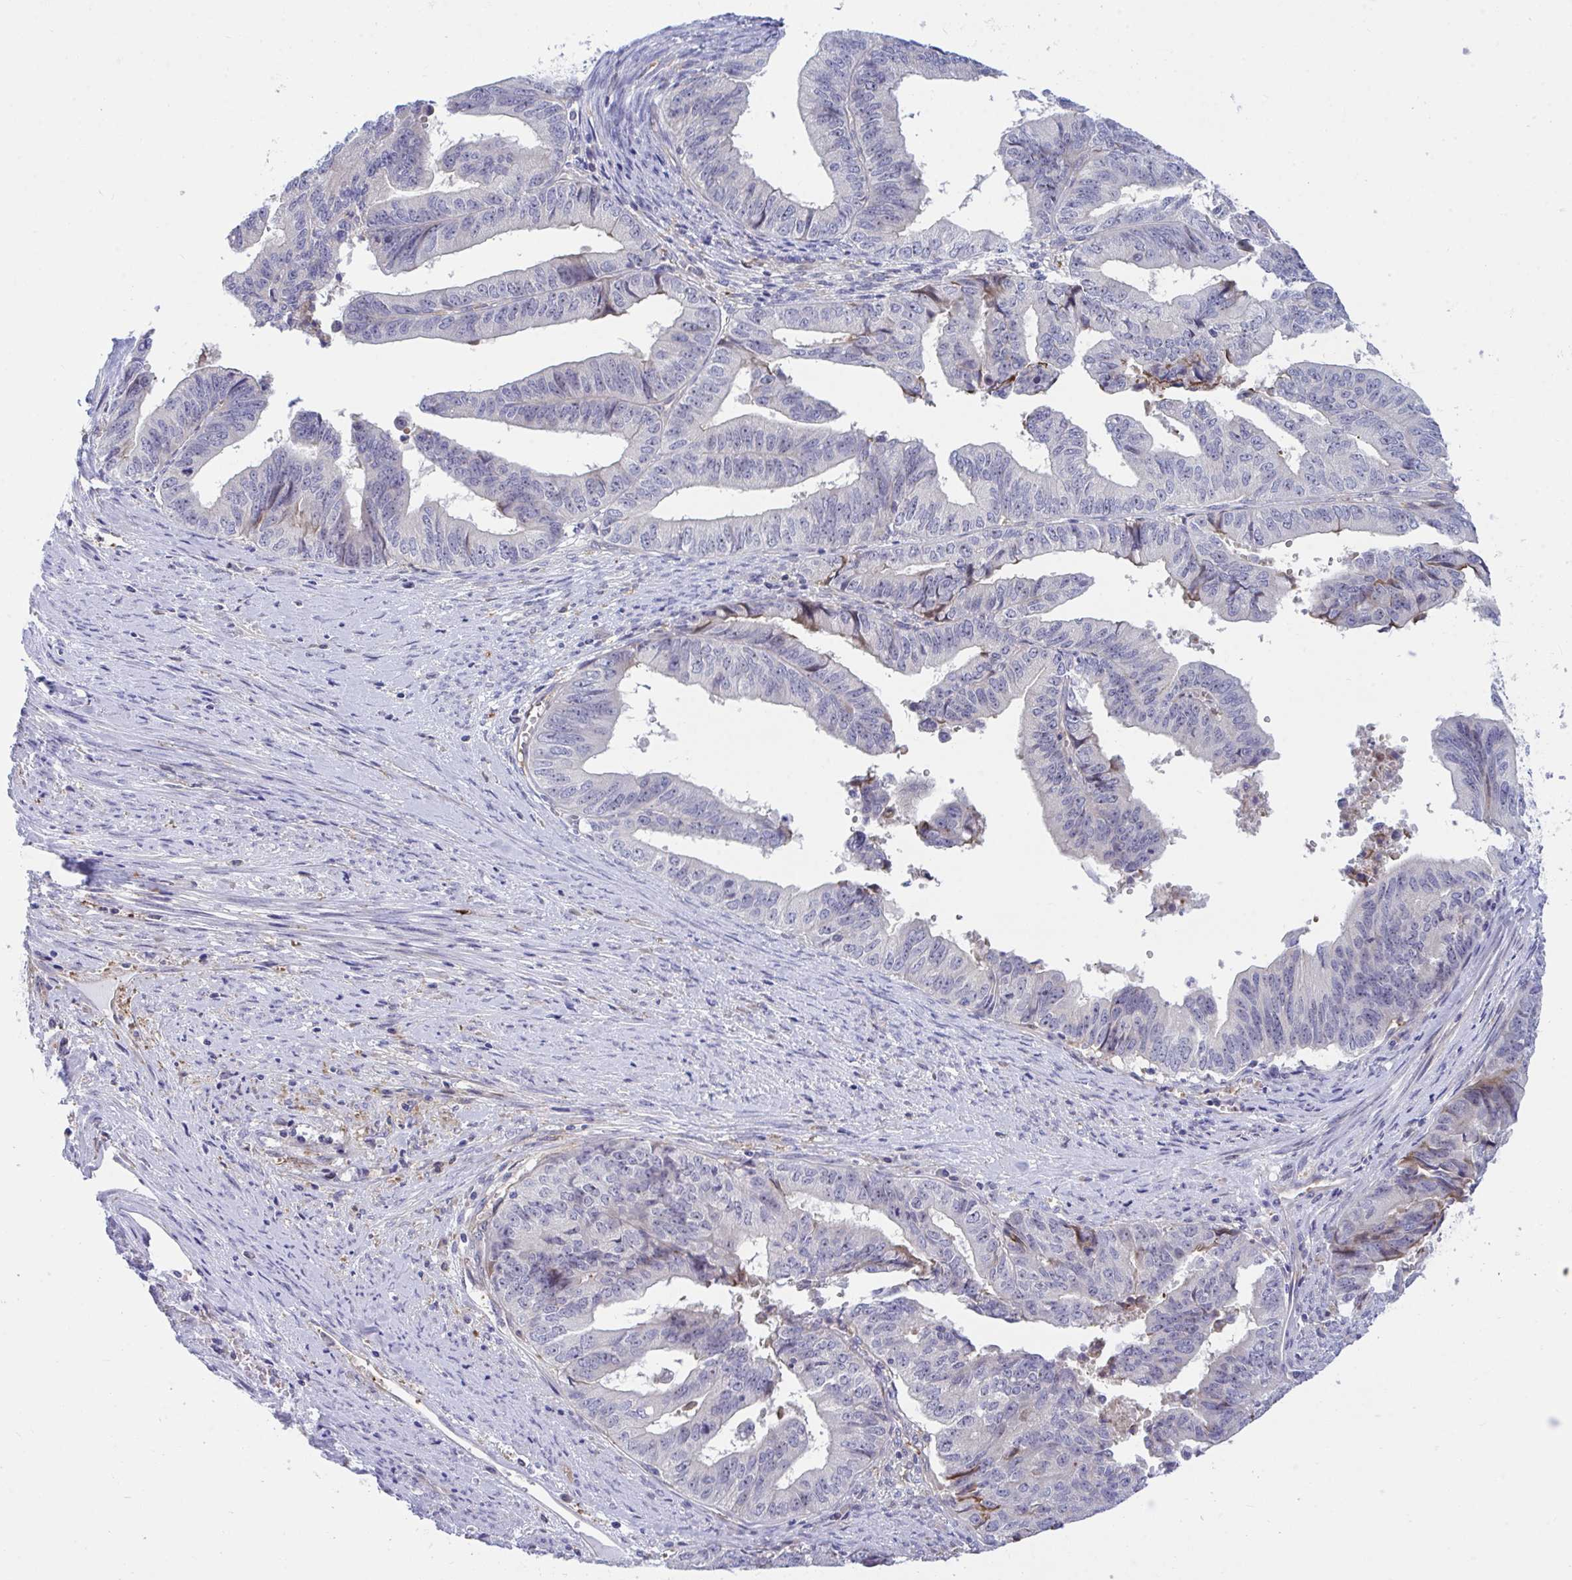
{"staining": {"intensity": "negative", "quantity": "none", "location": "none"}, "tissue": "endometrial cancer", "cell_type": "Tumor cells", "image_type": "cancer", "snomed": [{"axis": "morphology", "description": "Adenocarcinoma, NOS"}, {"axis": "topography", "description": "Endometrium"}], "caption": "A histopathology image of human endometrial cancer (adenocarcinoma) is negative for staining in tumor cells.", "gene": "CENPQ", "patient": {"sex": "female", "age": 65}}